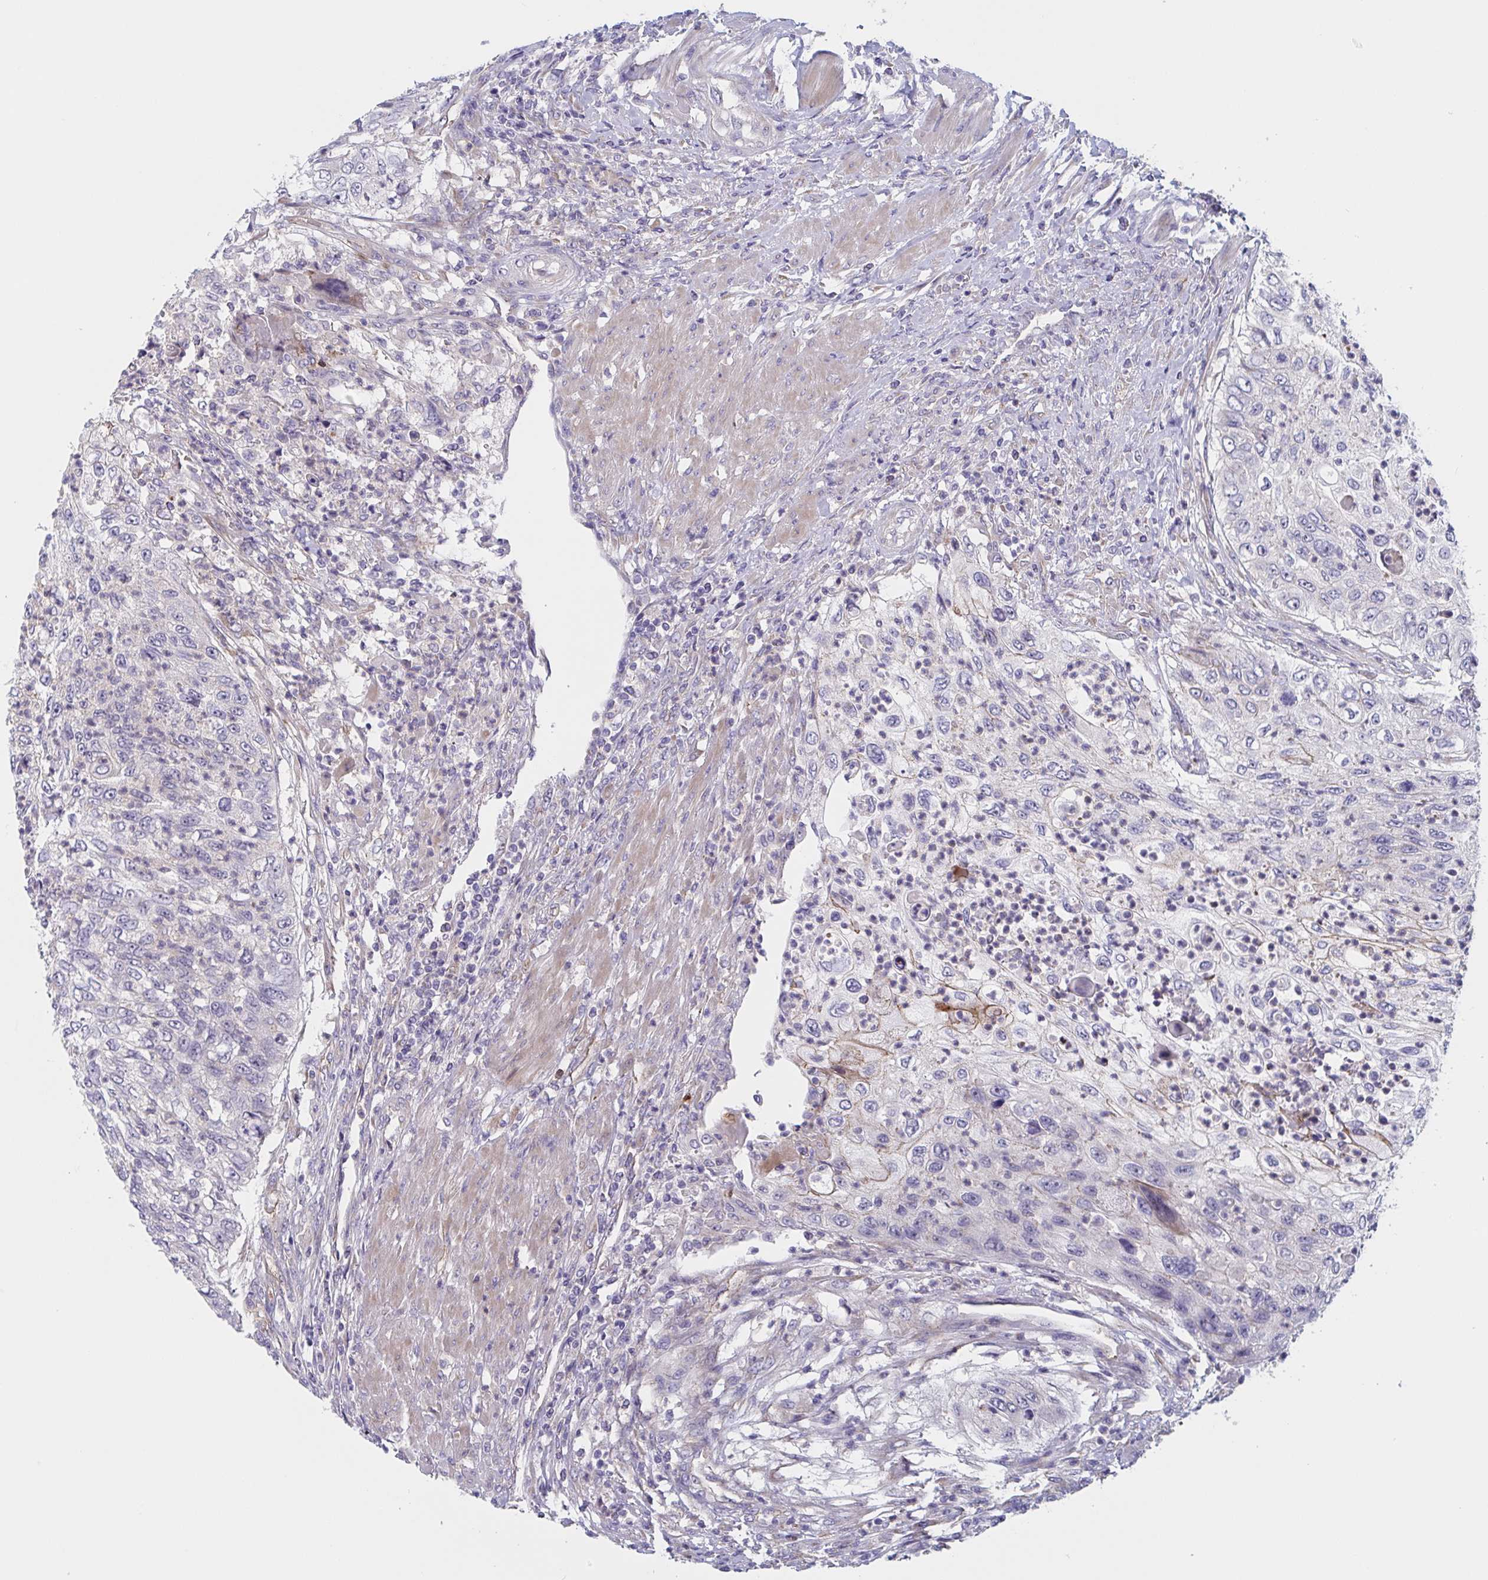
{"staining": {"intensity": "negative", "quantity": "none", "location": "none"}, "tissue": "urothelial cancer", "cell_type": "Tumor cells", "image_type": "cancer", "snomed": [{"axis": "morphology", "description": "Urothelial carcinoma, High grade"}, {"axis": "topography", "description": "Urinary bladder"}], "caption": "There is no significant staining in tumor cells of high-grade urothelial carcinoma. (IHC, brightfield microscopy, high magnification).", "gene": "ST14", "patient": {"sex": "female", "age": 60}}